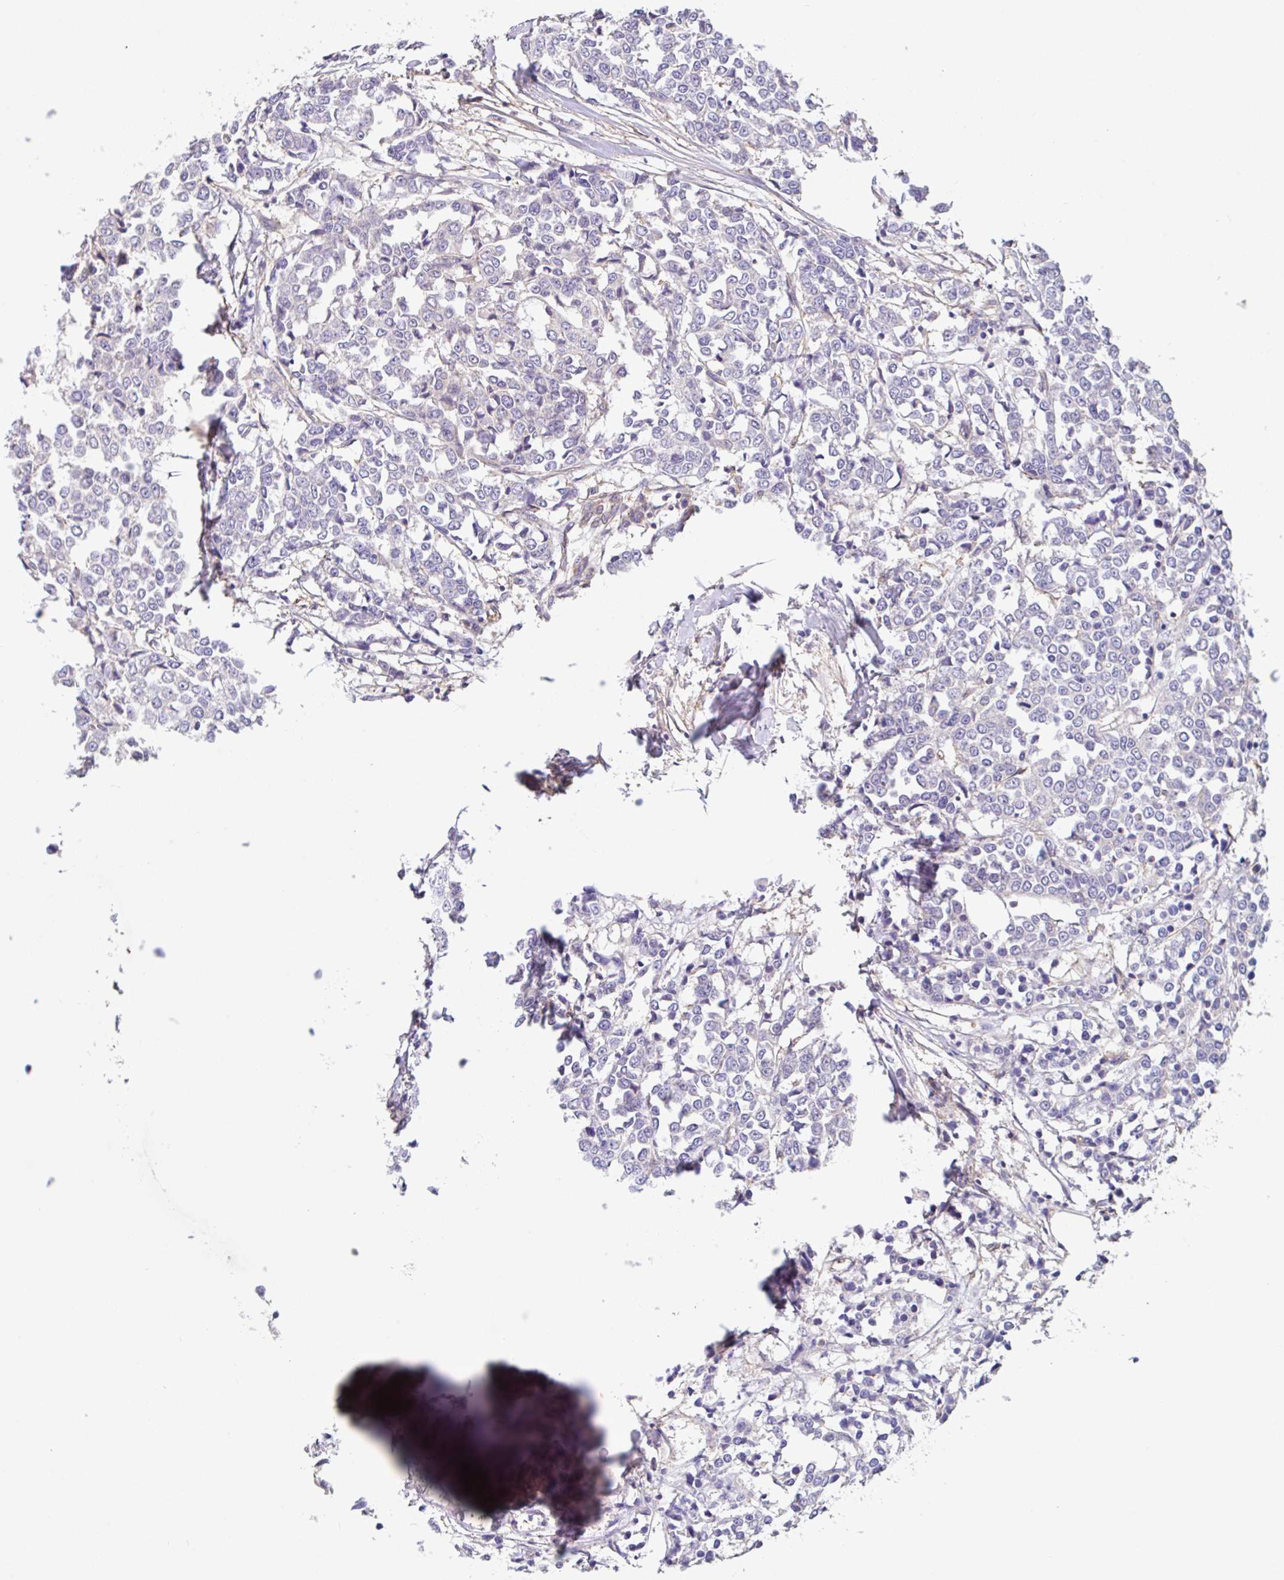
{"staining": {"intensity": "negative", "quantity": "none", "location": "none"}, "tissue": "breast cancer", "cell_type": "Tumor cells", "image_type": "cancer", "snomed": [{"axis": "morphology", "description": "Duct carcinoma"}, {"axis": "topography", "description": "Breast"}], "caption": "Tumor cells show no significant protein staining in breast cancer (invasive ductal carcinoma).", "gene": "PLCD4", "patient": {"sex": "female", "age": 80}}